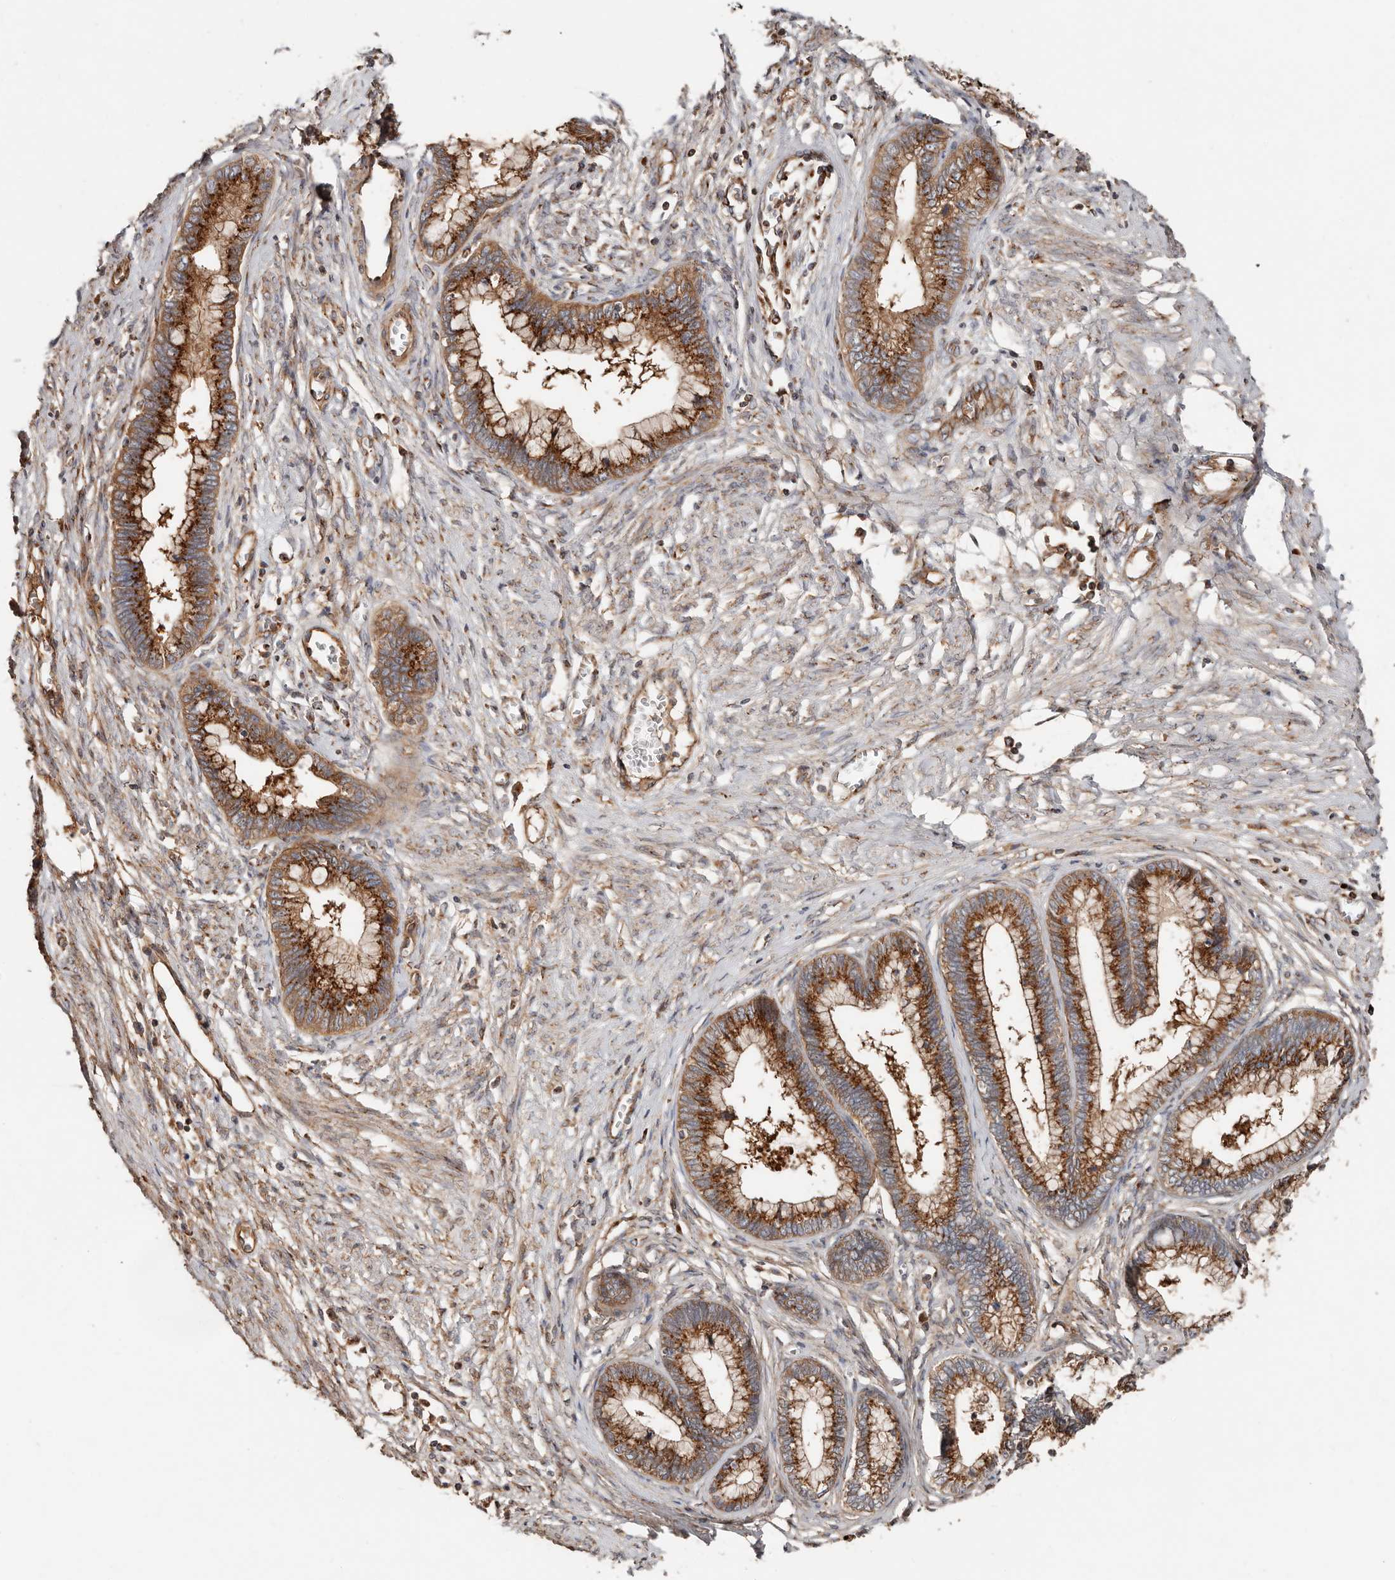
{"staining": {"intensity": "strong", "quantity": ">75%", "location": "cytoplasmic/membranous"}, "tissue": "cervical cancer", "cell_type": "Tumor cells", "image_type": "cancer", "snomed": [{"axis": "morphology", "description": "Adenocarcinoma, NOS"}, {"axis": "topography", "description": "Cervix"}], "caption": "Immunohistochemistry (DAB) staining of cervical adenocarcinoma reveals strong cytoplasmic/membranous protein staining in approximately >75% of tumor cells.", "gene": "COG1", "patient": {"sex": "female", "age": 44}}